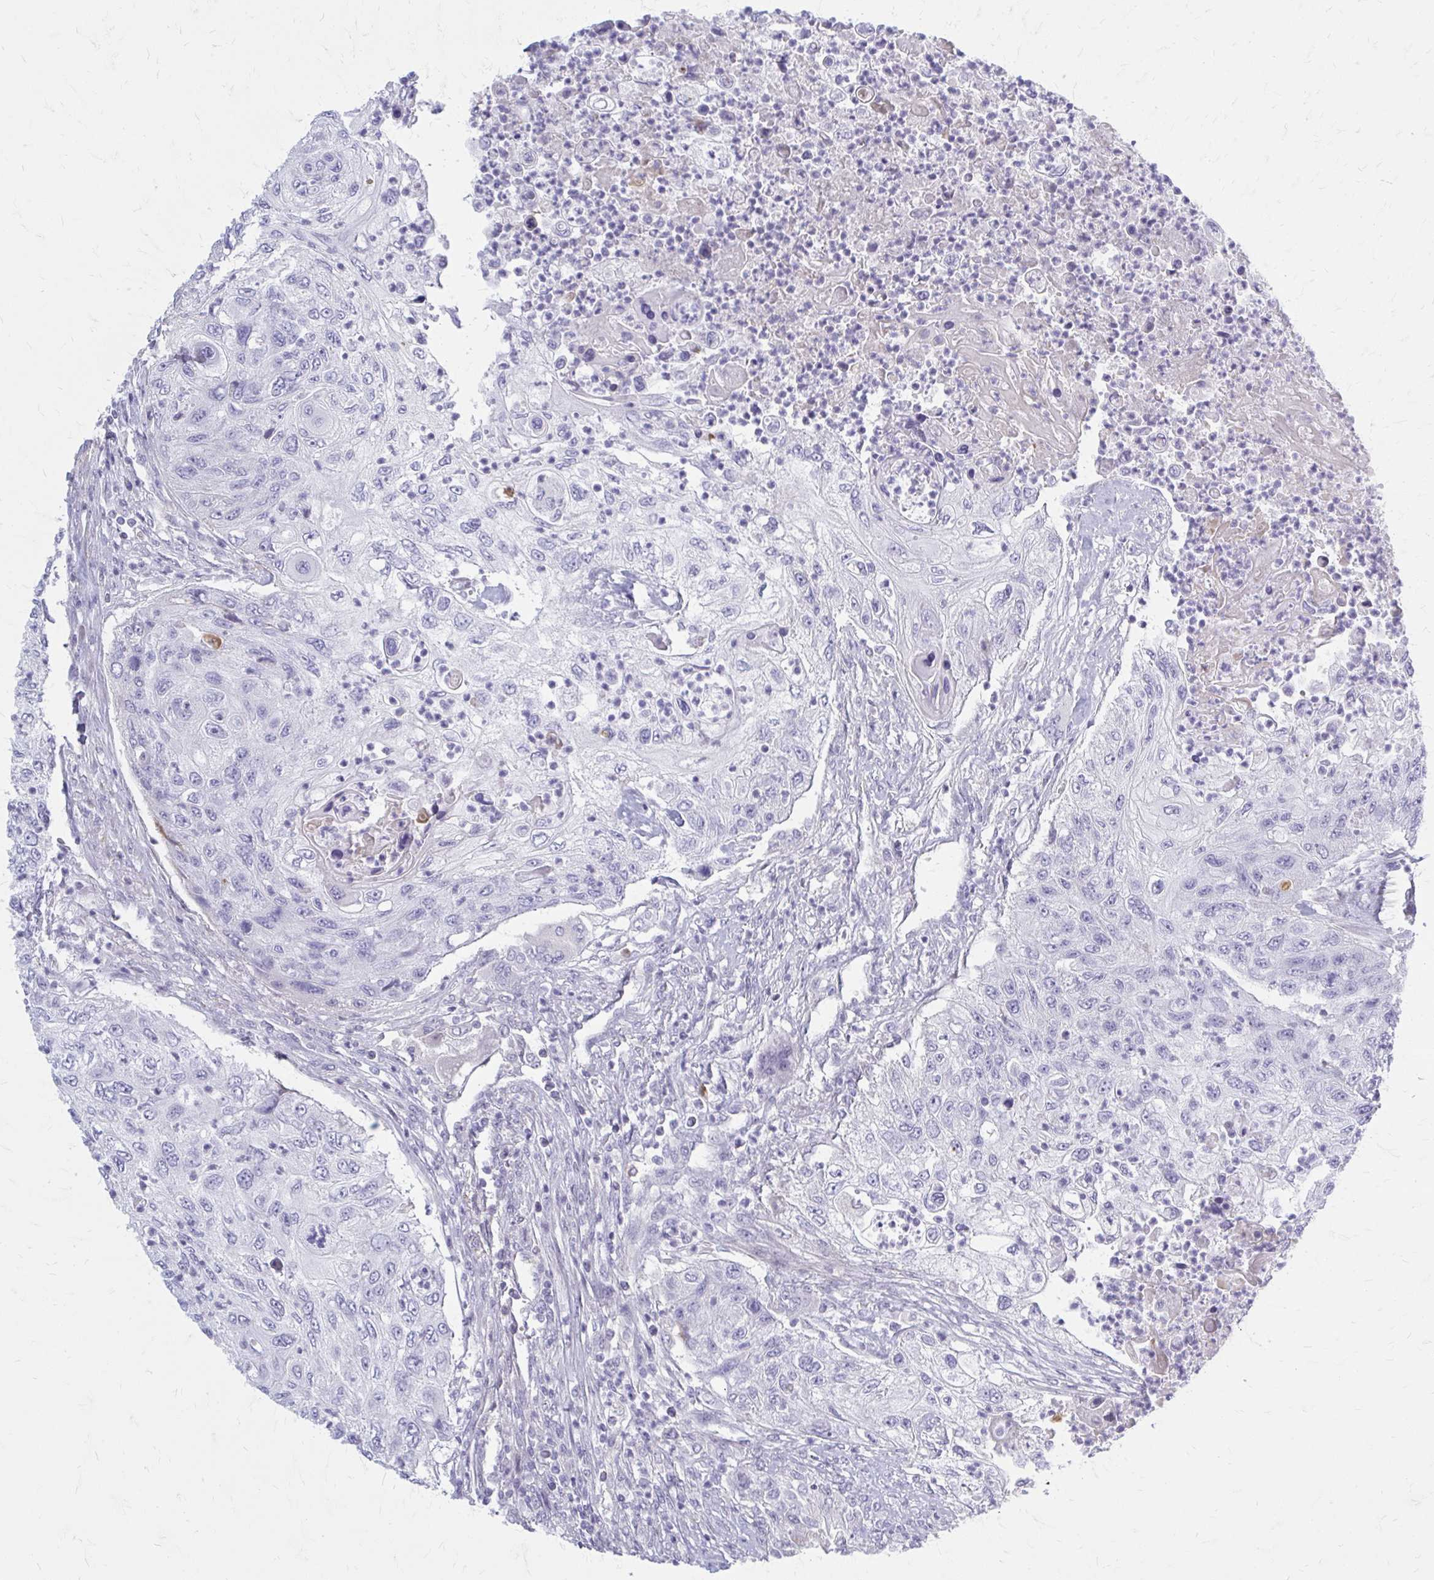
{"staining": {"intensity": "negative", "quantity": "none", "location": "none"}, "tissue": "urothelial cancer", "cell_type": "Tumor cells", "image_type": "cancer", "snomed": [{"axis": "morphology", "description": "Urothelial carcinoma, High grade"}, {"axis": "topography", "description": "Urinary bladder"}], "caption": "The IHC micrograph has no significant staining in tumor cells of urothelial cancer tissue.", "gene": "SERPIND1", "patient": {"sex": "female", "age": 60}}